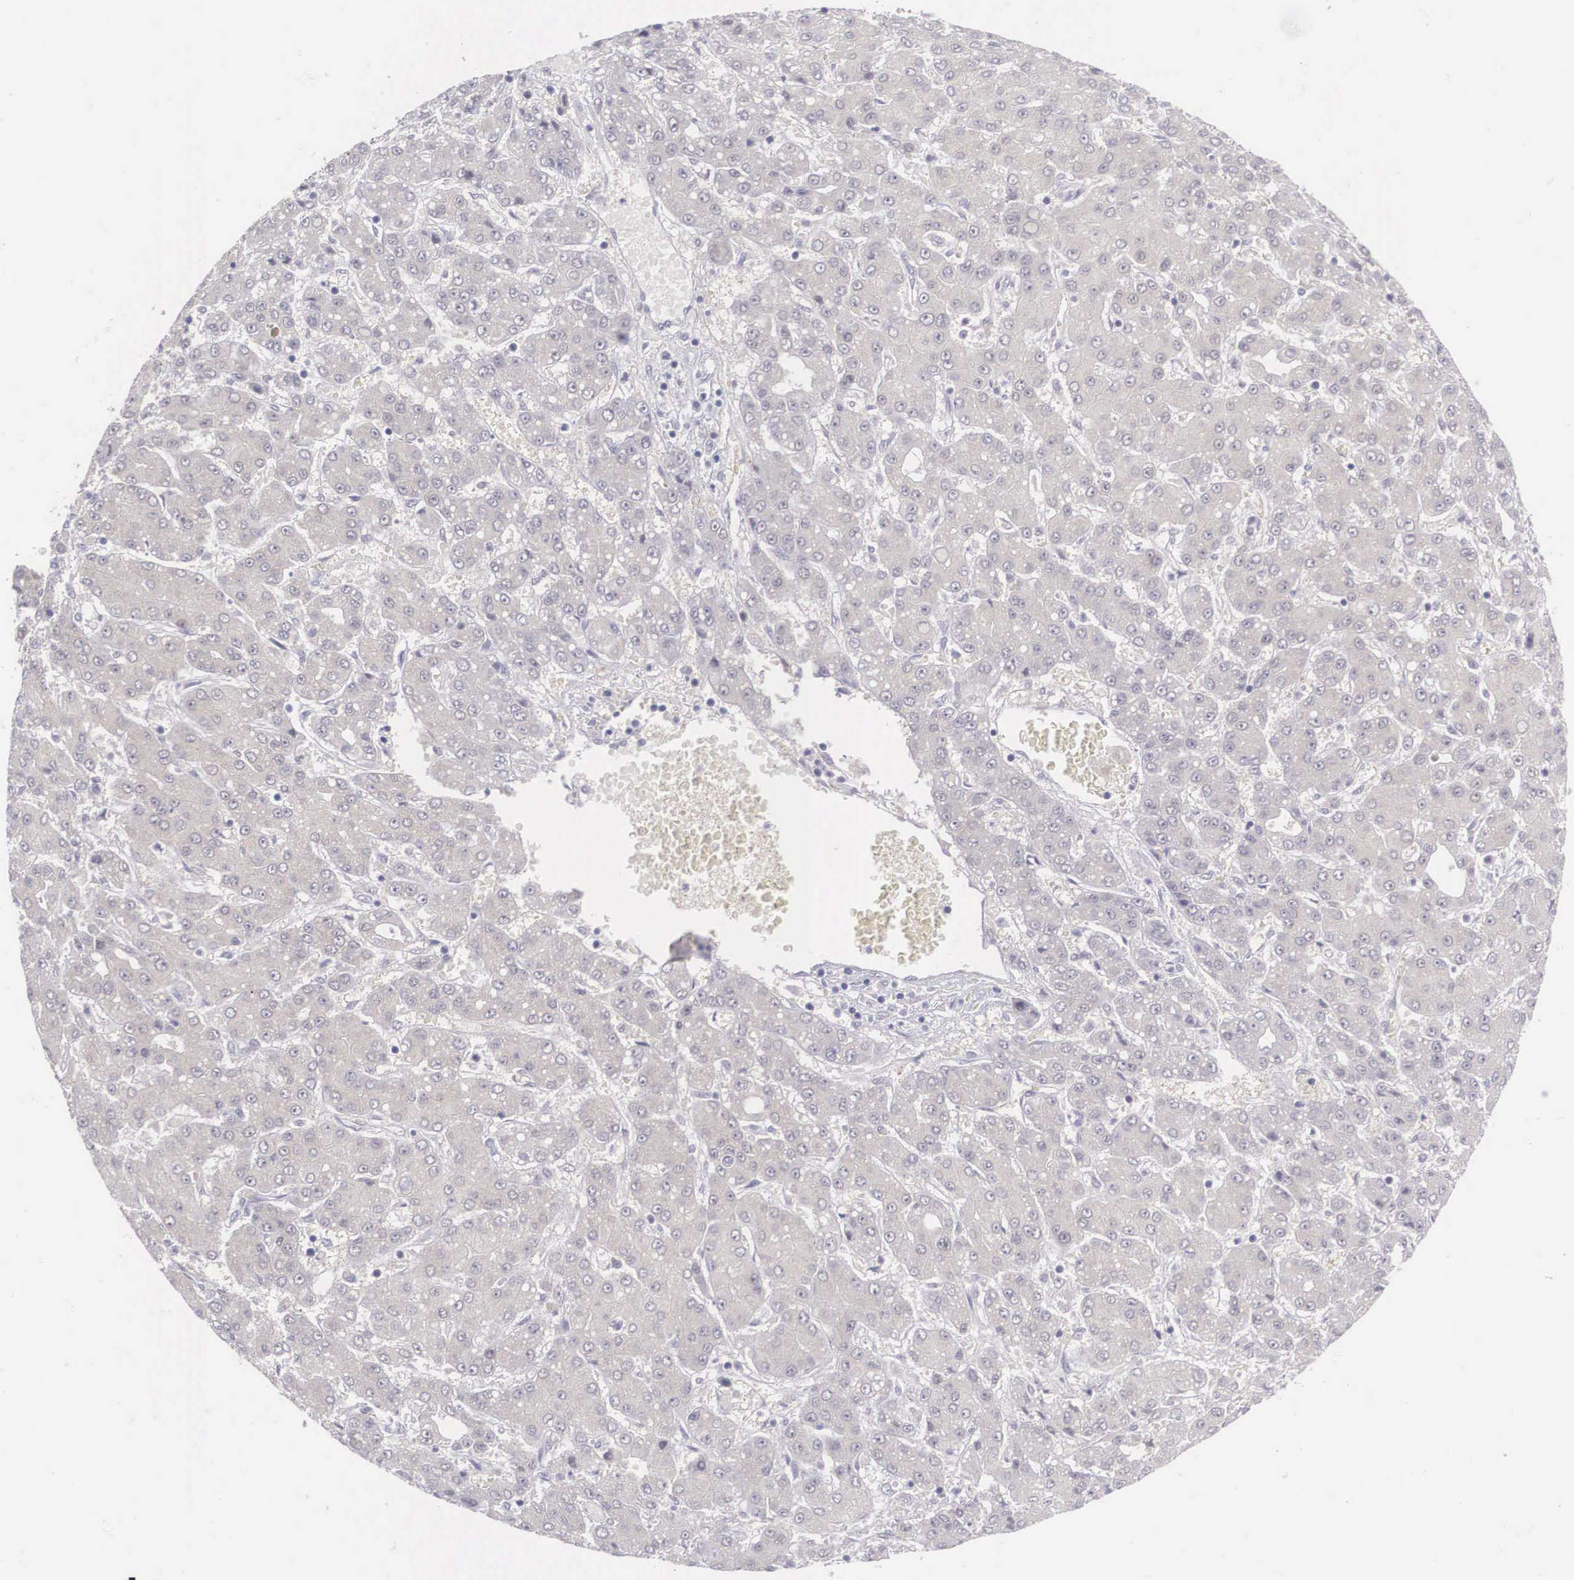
{"staining": {"intensity": "weak", "quantity": "25%-75%", "location": "cytoplasmic/membranous"}, "tissue": "liver cancer", "cell_type": "Tumor cells", "image_type": "cancer", "snomed": [{"axis": "morphology", "description": "Carcinoma, Hepatocellular, NOS"}, {"axis": "topography", "description": "Liver"}], "caption": "A high-resolution micrograph shows immunohistochemistry (IHC) staining of liver cancer, which reveals weak cytoplasmic/membranous staining in about 25%-75% of tumor cells.", "gene": "NINL", "patient": {"sex": "male", "age": 69}}